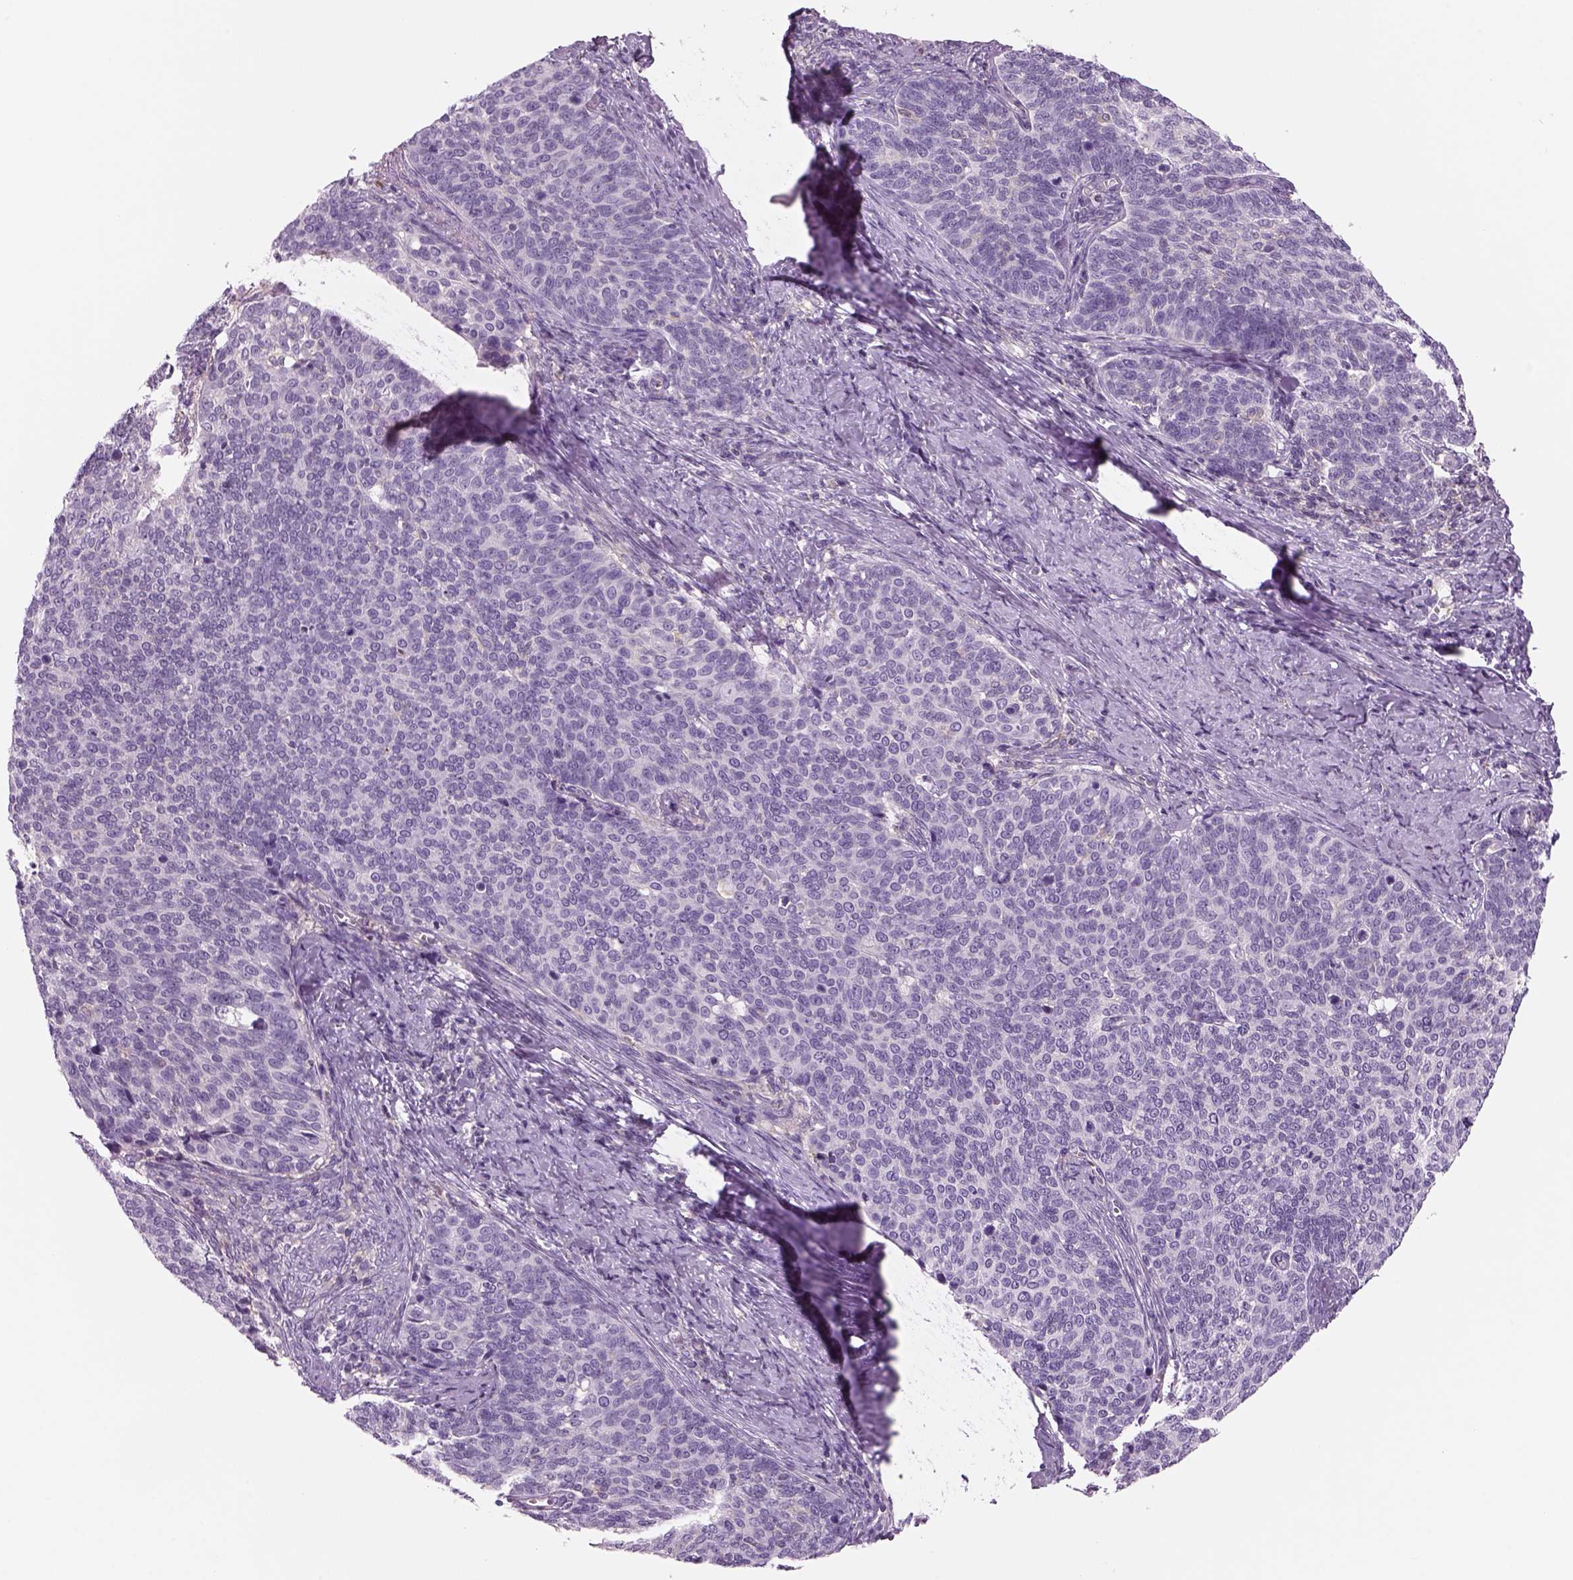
{"staining": {"intensity": "negative", "quantity": "none", "location": "none"}, "tissue": "cervical cancer", "cell_type": "Tumor cells", "image_type": "cancer", "snomed": [{"axis": "morphology", "description": "Normal tissue, NOS"}, {"axis": "morphology", "description": "Squamous cell carcinoma, NOS"}, {"axis": "topography", "description": "Cervix"}], "caption": "High power microscopy micrograph of an immunohistochemistry (IHC) histopathology image of squamous cell carcinoma (cervical), revealing no significant positivity in tumor cells. (DAB immunohistochemistry (IHC) visualized using brightfield microscopy, high magnification).", "gene": "SLC1A7", "patient": {"sex": "female", "age": 39}}